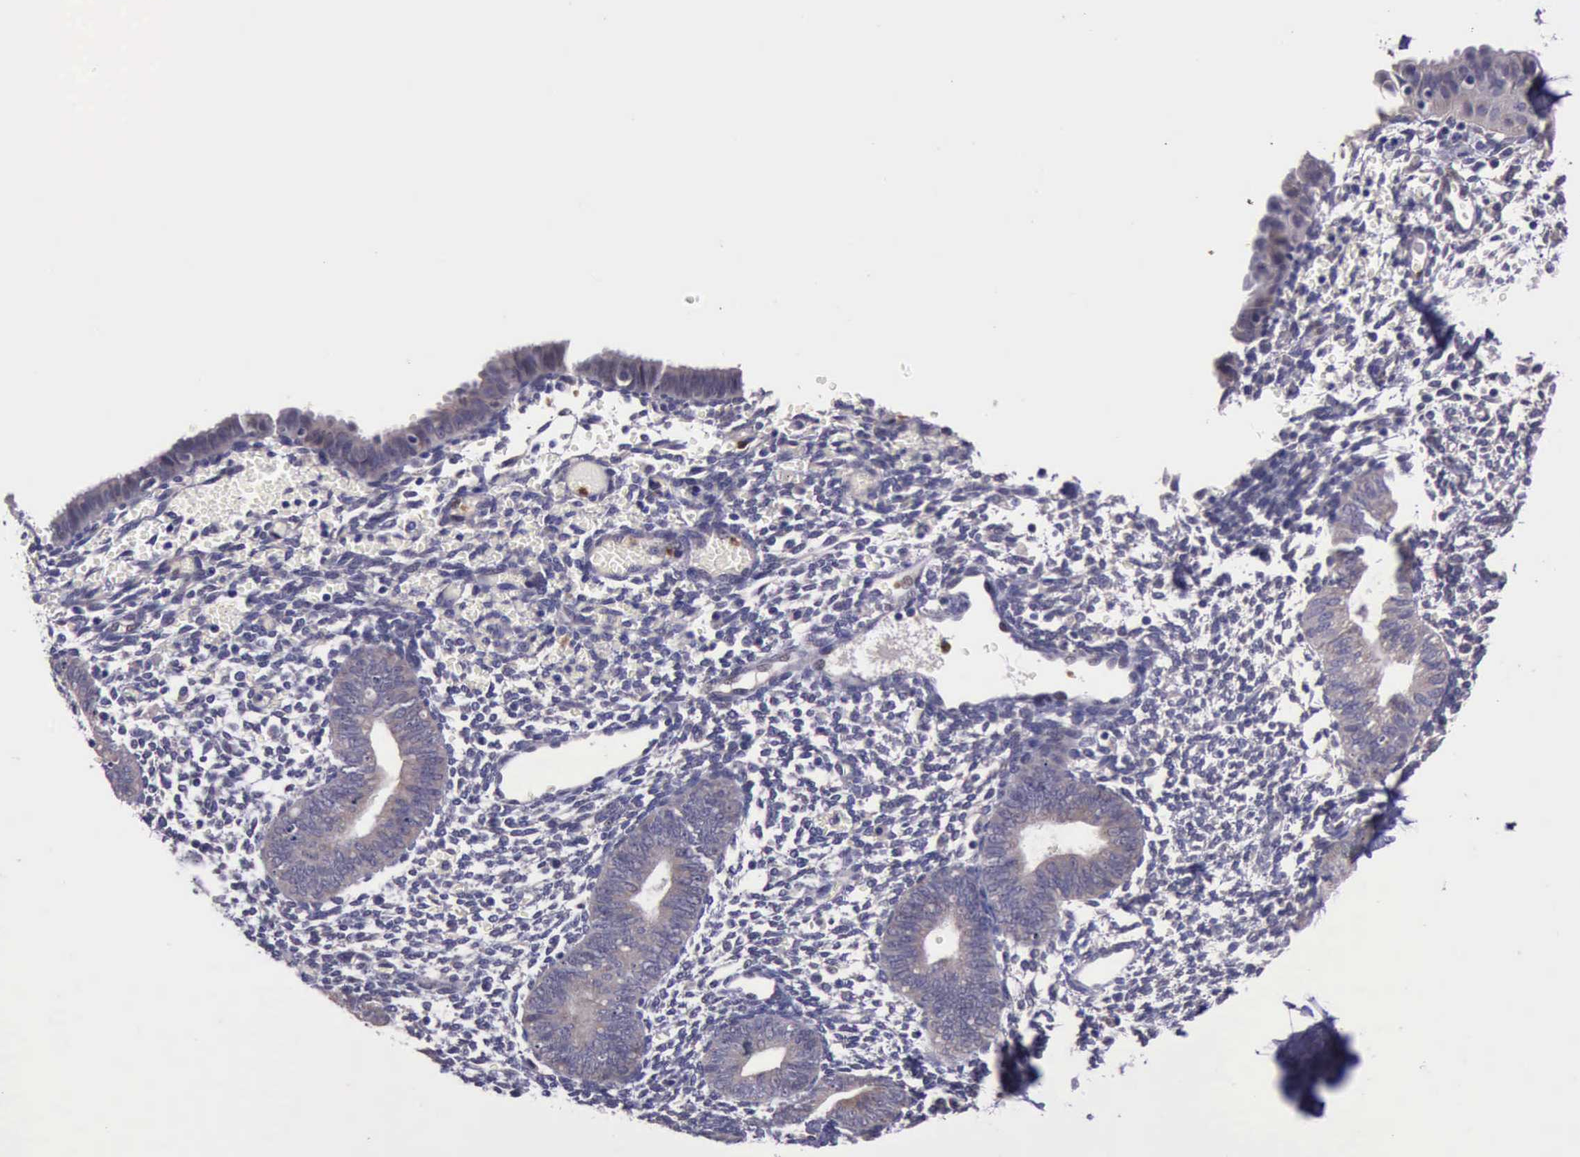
{"staining": {"intensity": "negative", "quantity": "none", "location": "none"}, "tissue": "endometrium", "cell_type": "Cells in endometrial stroma", "image_type": "normal", "snomed": [{"axis": "morphology", "description": "Normal tissue, NOS"}, {"axis": "topography", "description": "Endometrium"}], "caption": "Immunohistochemistry image of unremarkable endometrium: endometrium stained with DAB exhibits no significant protein staining in cells in endometrial stroma.", "gene": "PLEK2", "patient": {"sex": "female", "age": 61}}